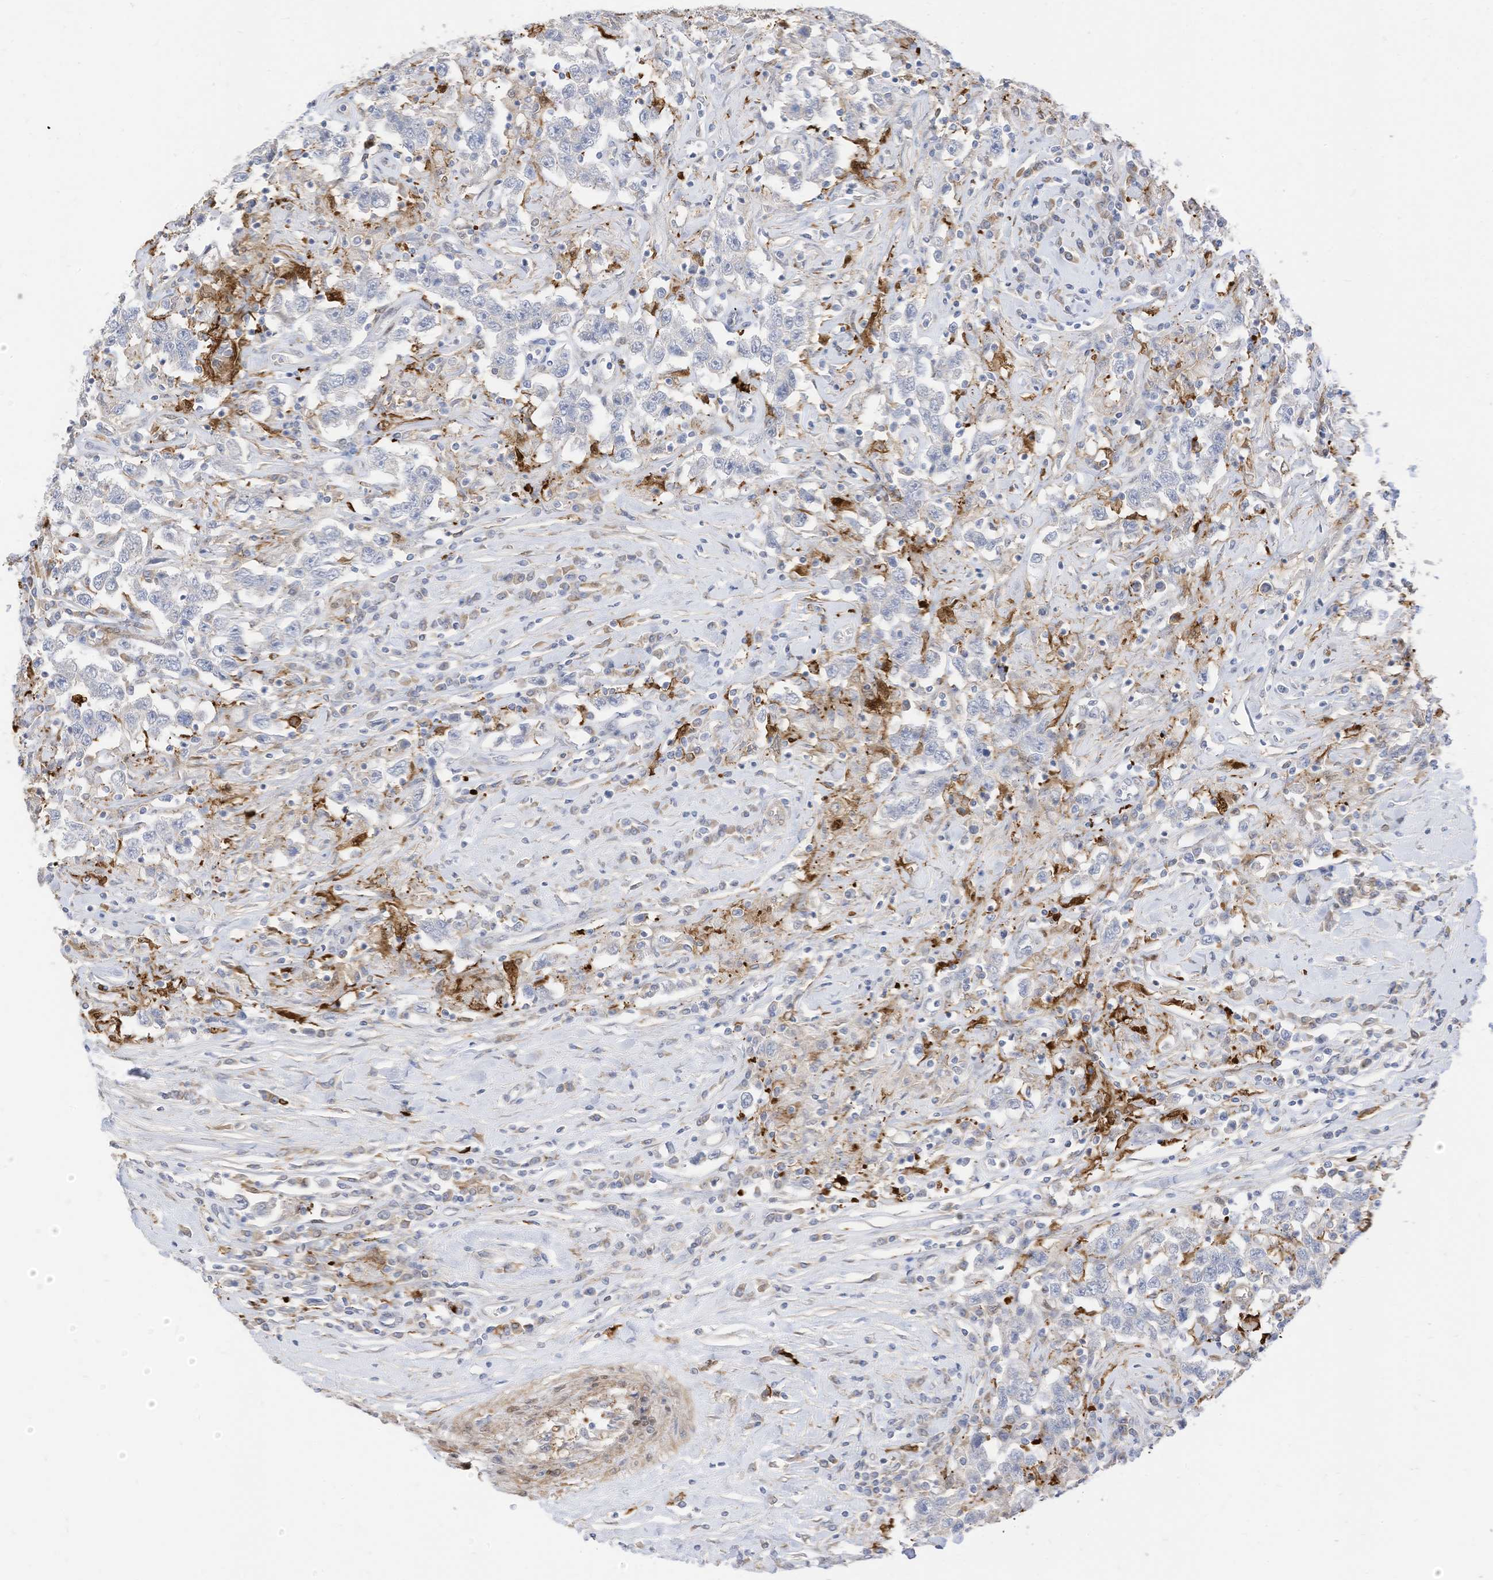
{"staining": {"intensity": "negative", "quantity": "none", "location": "none"}, "tissue": "testis cancer", "cell_type": "Tumor cells", "image_type": "cancer", "snomed": [{"axis": "morphology", "description": "Seminoma, NOS"}, {"axis": "topography", "description": "Testis"}], "caption": "A high-resolution photomicrograph shows immunohistochemistry (IHC) staining of testis seminoma, which displays no significant positivity in tumor cells. (Stains: DAB immunohistochemistry with hematoxylin counter stain, Microscopy: brightfield microscopy at high magnification).", "gene": "ATP13A1", "patient": {"sex": "male", "age": 41}}